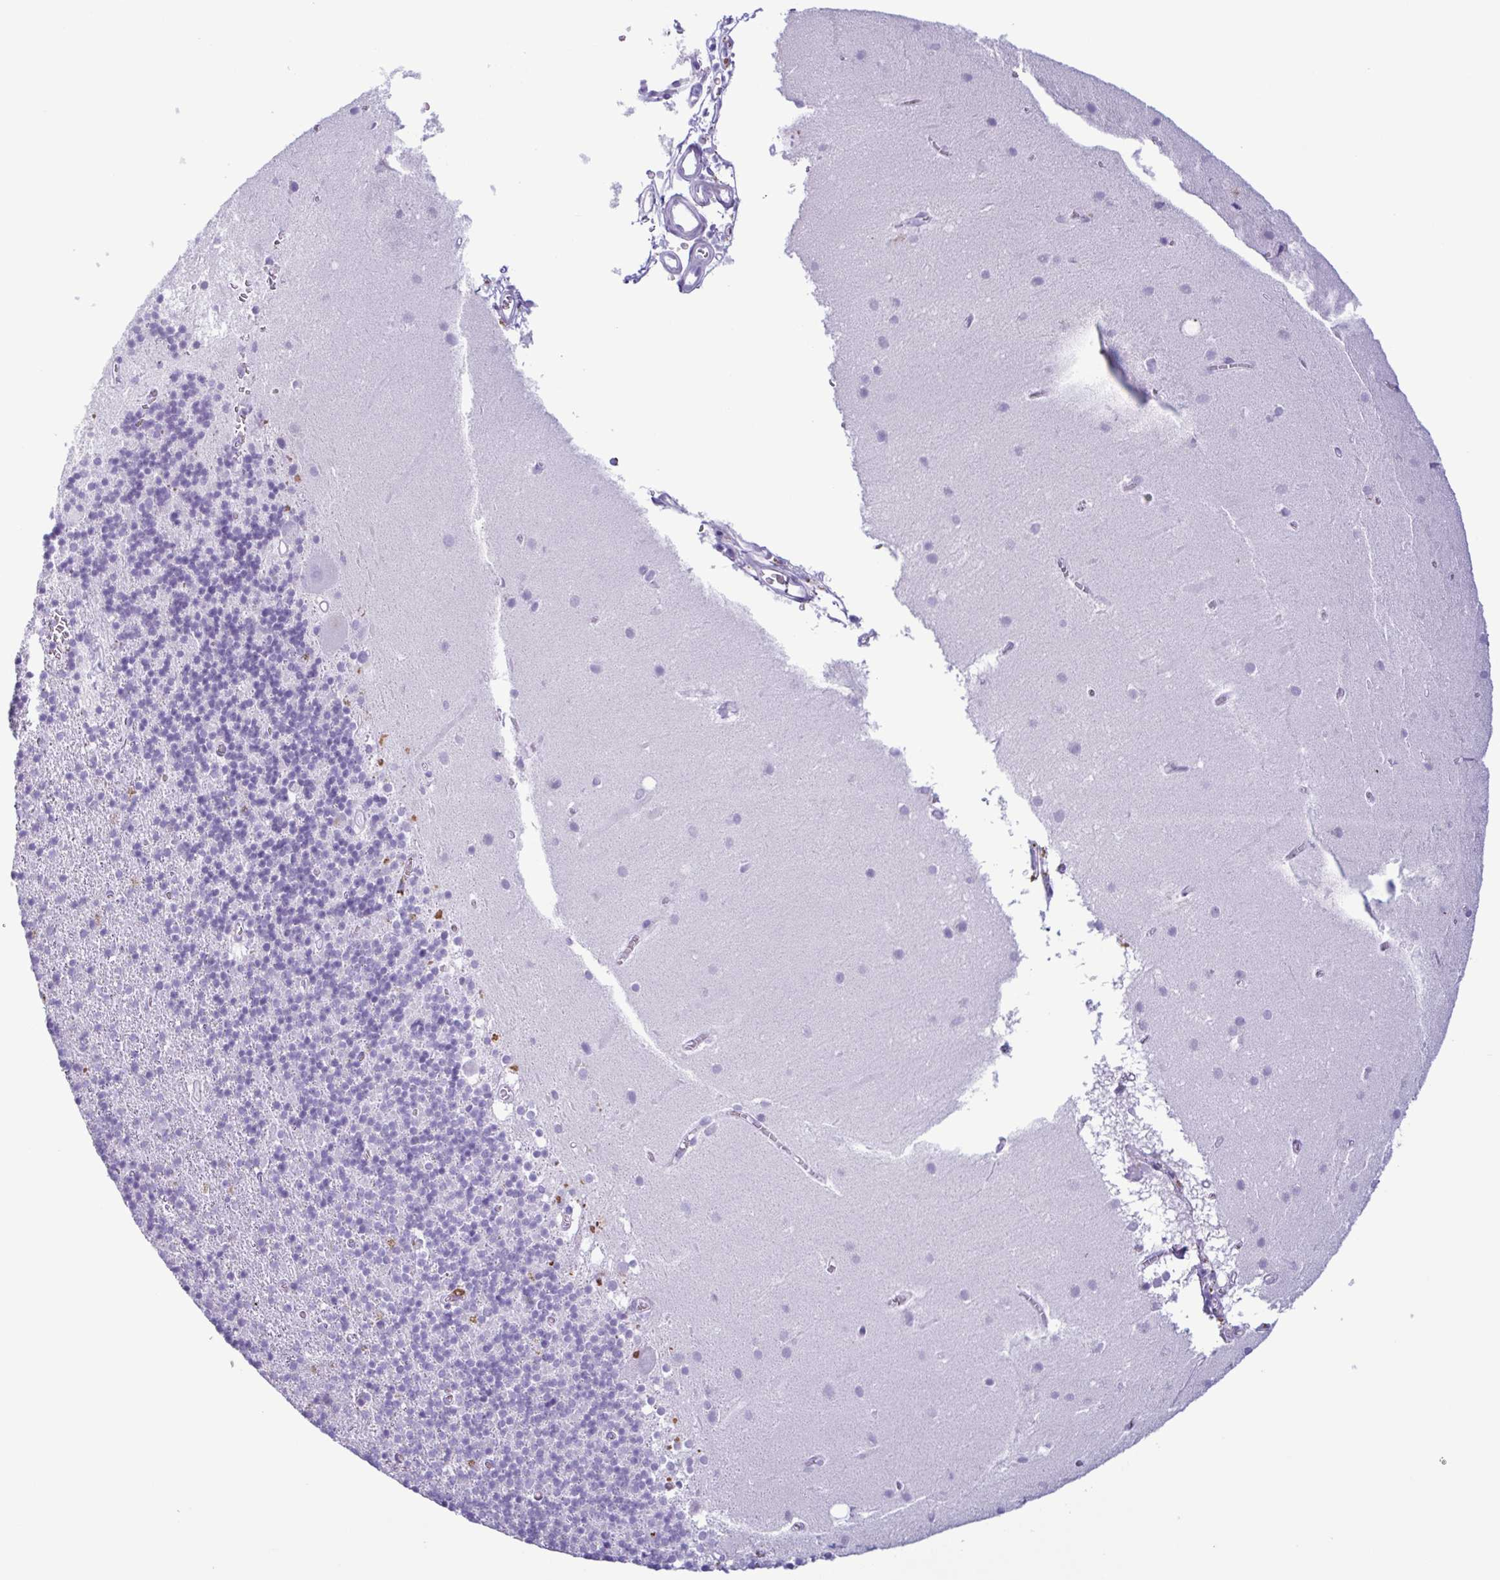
{"staining": {"intensity": "negative", "quantity": "none", "location": "none"}, "tissue": "cerebellum", "cell_type": "Cells in granular layer", "image_type": "normal", "snomed": [{"axis": "morphology", "description": "Normal tissue, NOS"}, {"axis": "topography", "description": "Cerebellum"}], "caption": "High power microscopy histopathology image of an IHC photomicrograph of benign cerebellum, revealing no significant positivity in cells in granular layer.", "gene": "LTF", "patient": {"sex": "male", "age": 70}}